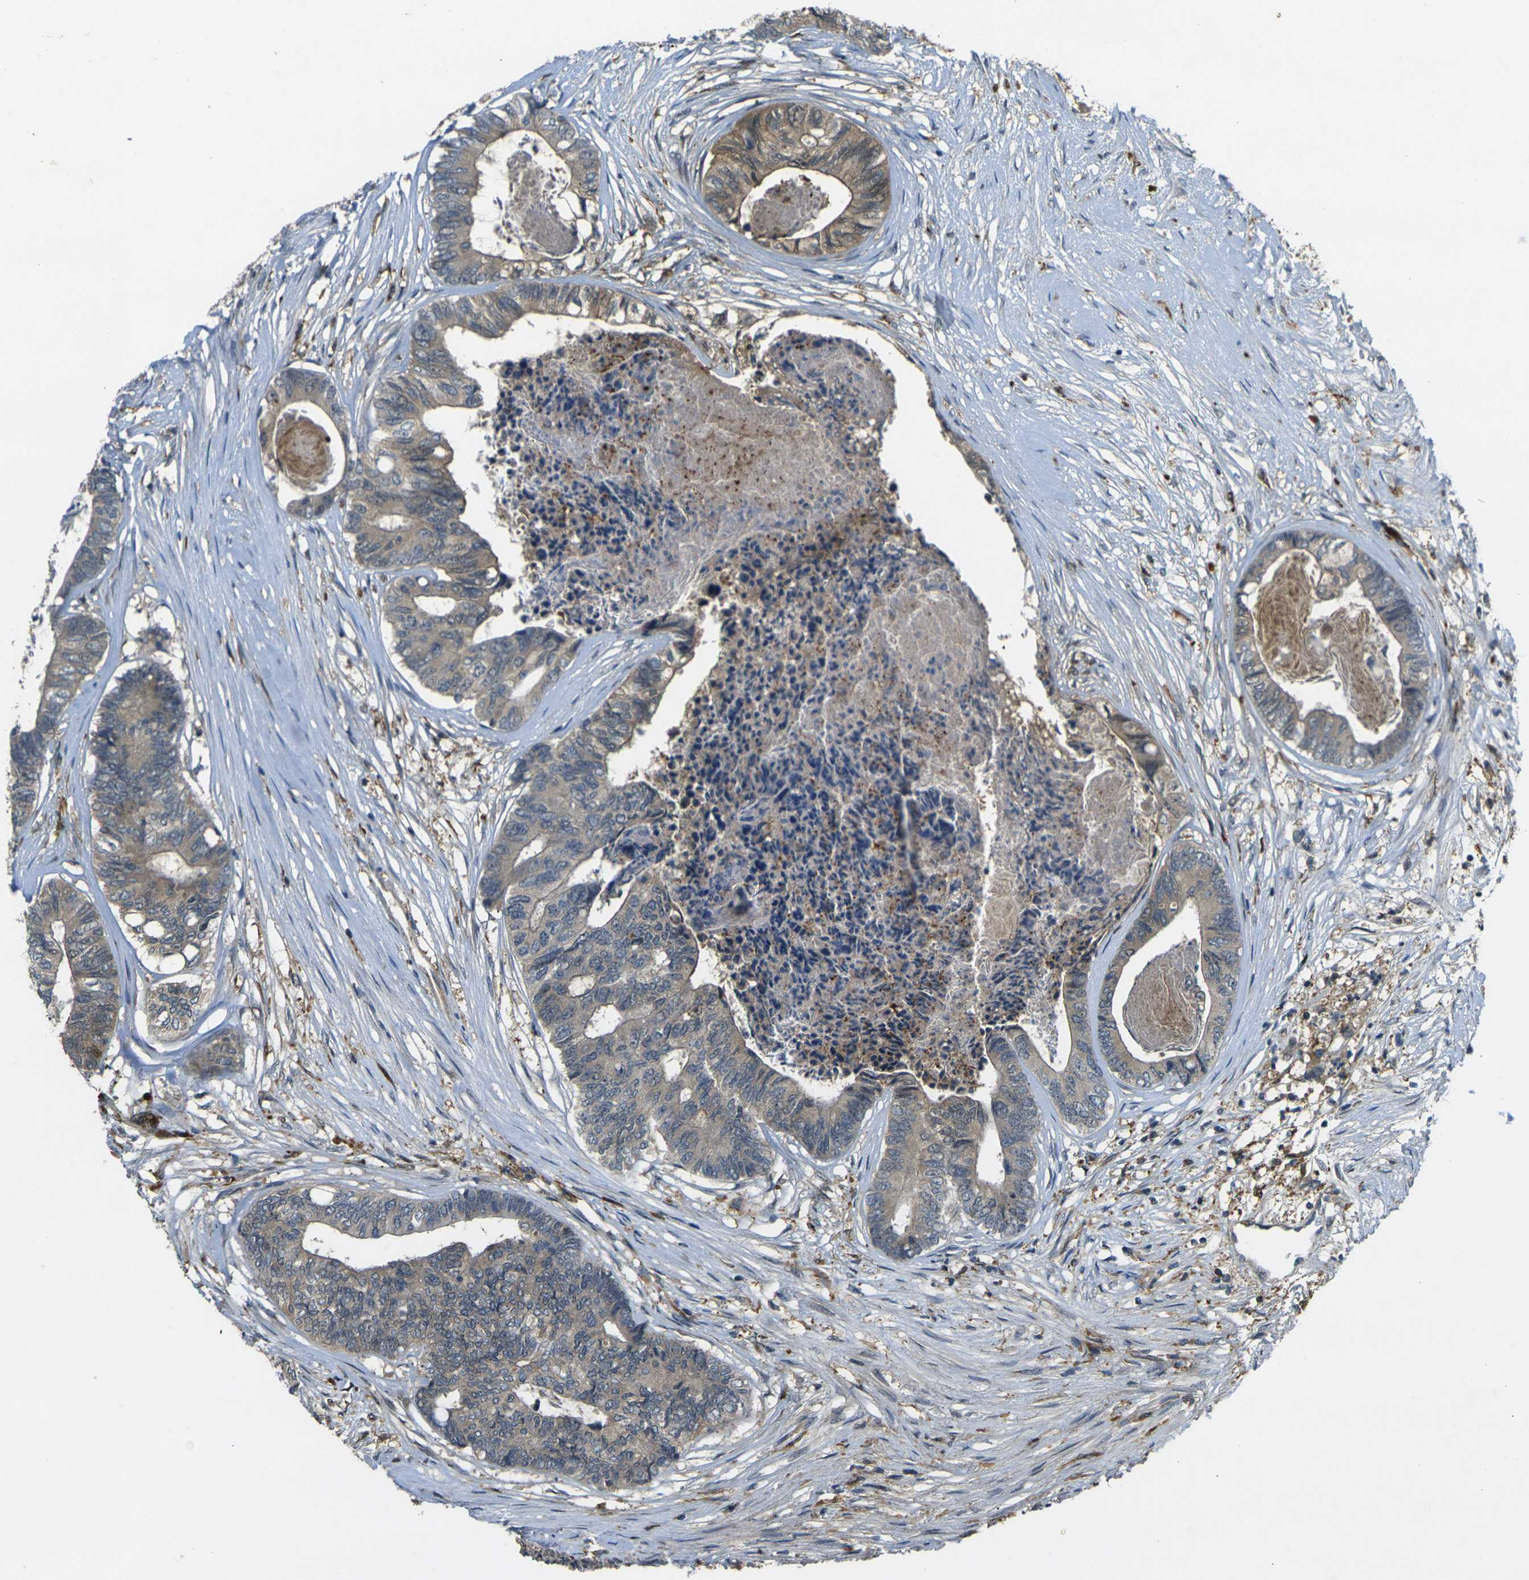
{"staining": {"intensity": "weak", "quantity": ">75%", "location": "cytoplasmic/membranous"}, "tissue": "colorectal cancer", "cell_type": "Tumor cells", "image_type": "cancer", "snomed": [{"axis": "morphology", "description": "Adenocarcinoma, NOS"}, {"axis": "topography", "description": "Rectum"}], "caption": "This is an image of IHC staining of colorectal cancer (adenocarcinoma), which shows weak staining in the cytoplasmic/membranous of tumor cells.", "gene": "PIGL", "patient": {"sex": "male", "age": 63}}